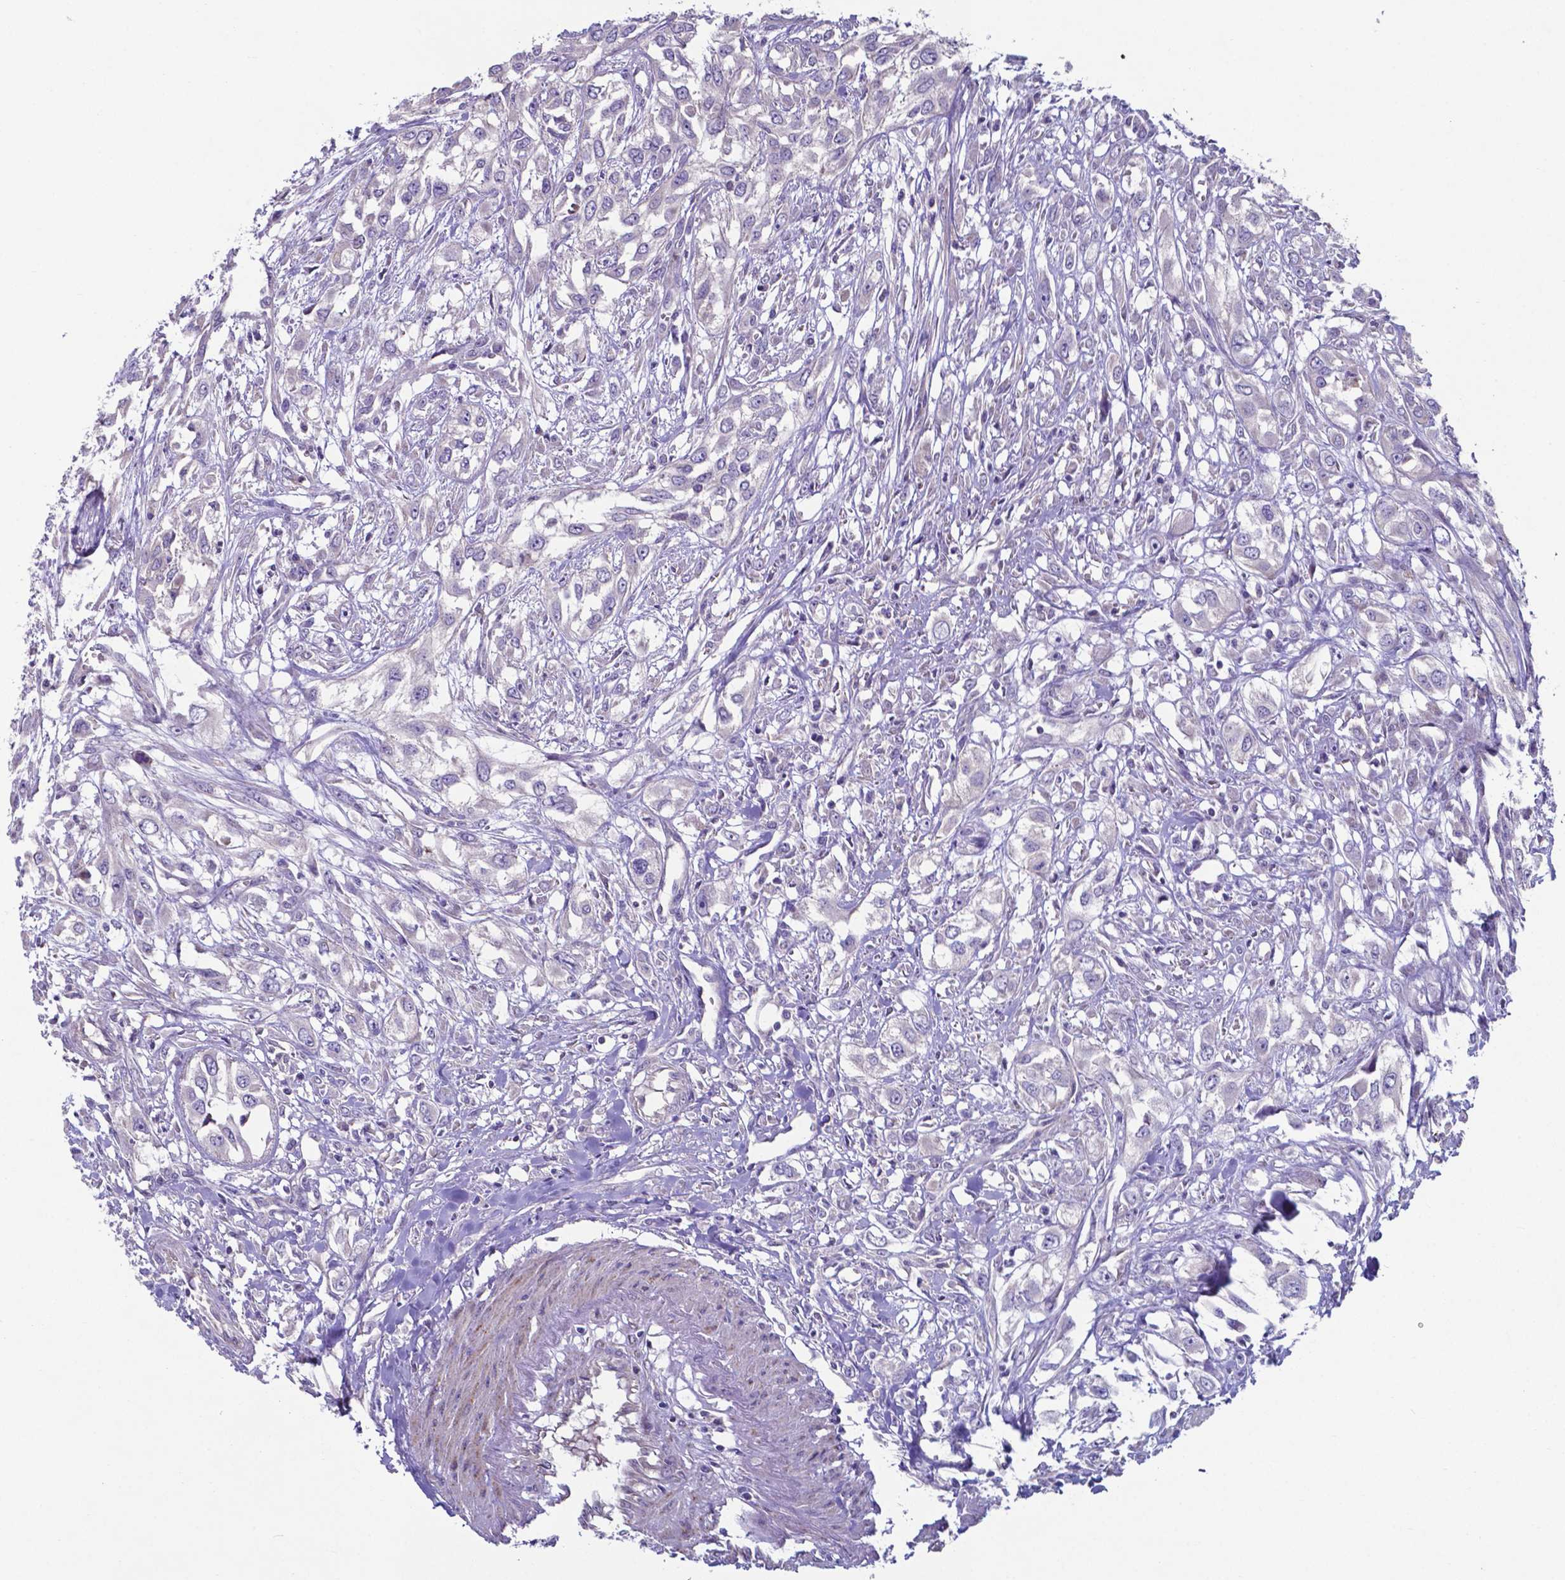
{"staining": {"intensity": "negative", "quantity": "none", "location": "none"}, "tissue": "urothelial cancer", "cell_type": "Tumor cells", "image_type": "cancer", "snomed": [{"axis": "morphology", "description": "Urothelial carcinoma, High grade"}, {"axis": "topography", "description": "Urinary bladder"}], "caption": "Urothelial carcinoma (high-grade) was stained to show a protein in brown. There is no significant positivity in tumor cells.", "gene": "TYRO3", "patient": {"sex": "male", "age": 67}}